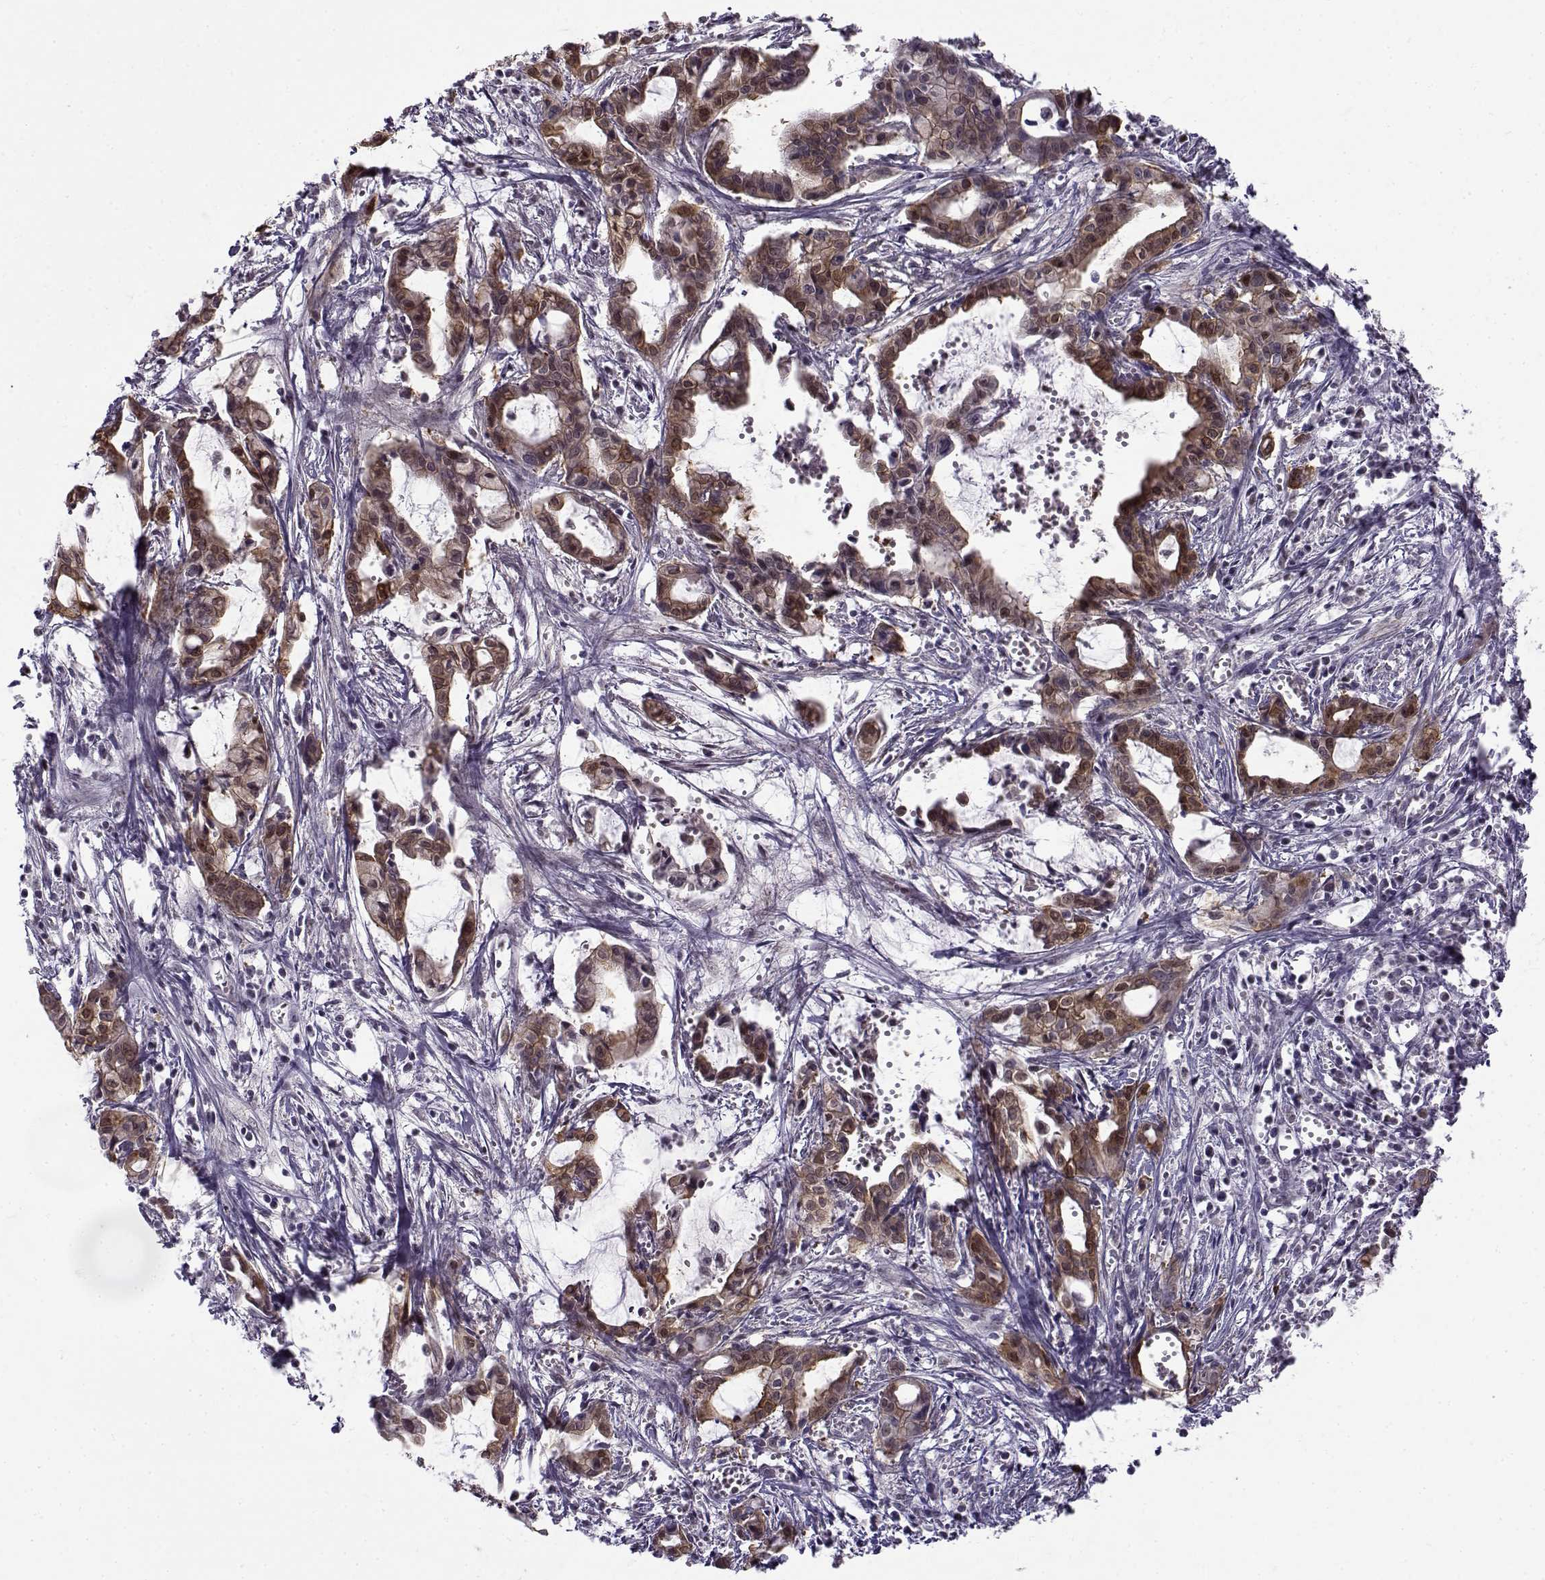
{"staining": {"intensity": "strong", "quantity": "25%-75%", "location": "cytoplasmic/membranous,nuclear"}, "tissue": "pancreatic cancer", "cell_type": "Tumor cells", "image_type": "cancer", "snomed": [{"axis": "morphology", "description": "Adenocarcinoma, NOS"}, {"axis": "topography", "description": "Pancreas"}], "caption": "Pancreatic adenocarcinoma was stained to show a protein in brown. There is high levels of strong cytoplasmic/membranous and nuclear expression in approximately 25%-75% of tumor cells. Ihc stains the protein in brown and the nuclei are stained blue.", "gene": "BACH1", "patient": {"sex": "male", "age": 48}}